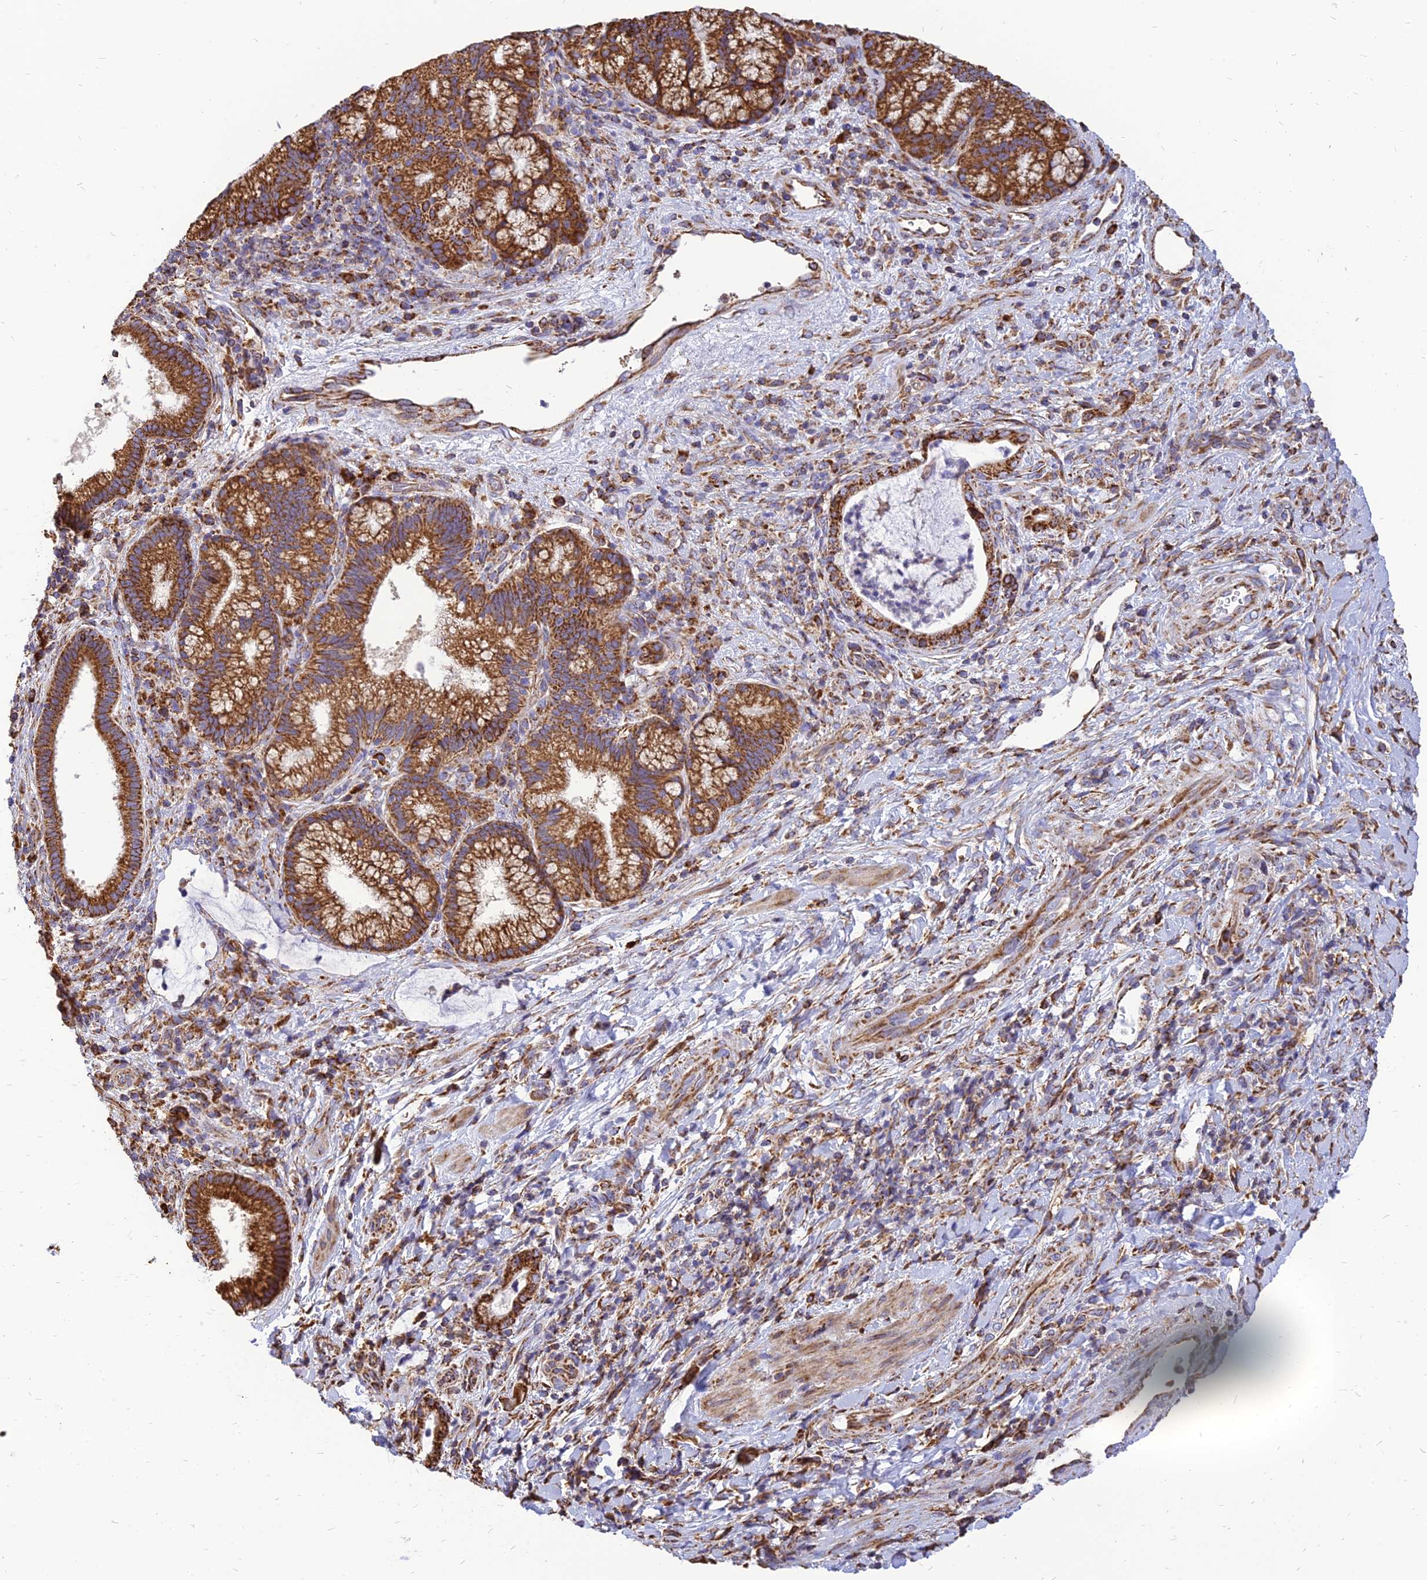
{"staining": {"intensity": "strong", "quantity": ">75%", "location": "cytoplasmic/membranous"}, "tissue": "pancreatic cancer", "cell_type": "Tumor cells", "image_type": "cancer", "snomed": [{"axis": "morphology", "description": "Normal tissue, NOS"}, {"axis": "morphology", "description": "Adenocarcinoma, NOS"}, {"axis": "topography", "description": "Pancreas"}], "caption": "DAB immunohistochemical staining of human pancreatic cancer shows strong cytoplasmic/membranous protein expression in approximately >75% of tumor cells.", "gene": "THUMPD2", "patient": {"sex": "female", "age": 55}}